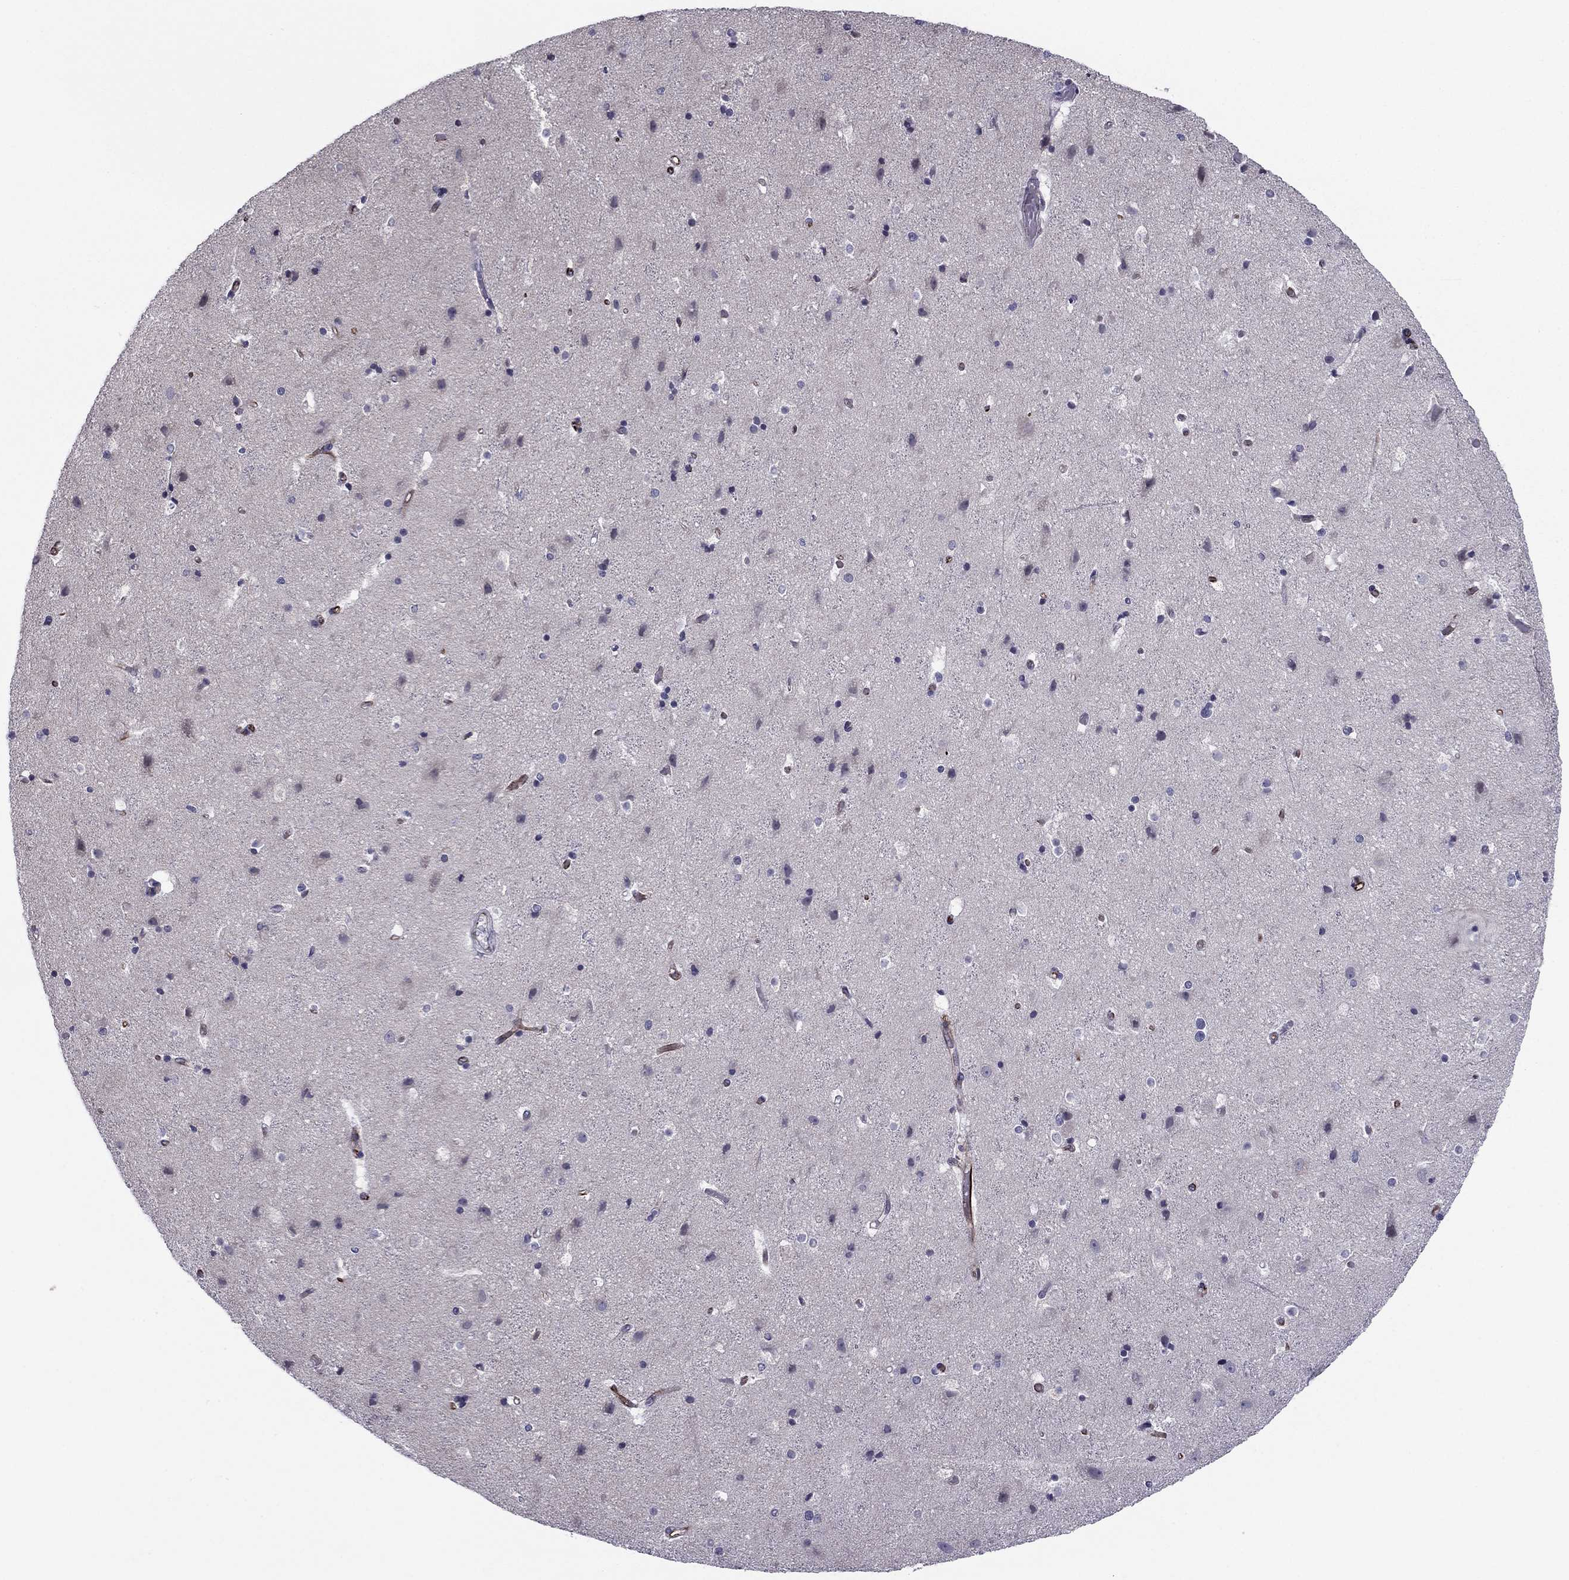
{"staining": {"intensity": "negative", "quantity": "none", "location": "none"}, "tissue": "cerebral cortex", "cell_type": "Endothelial cells", "image_type": "normal", "snomed": [{"axis": "morphology", "description": "Normal tissue, NOS"}, {"axis": "topography", "description": "Cerebral cortex"}], "caption": "This image is of benign cerebral cortex stained with IHC to label a protein in brown with the nuclei are counter-stained blue. There is no staining in endothelial cells.", "gene": "ANKS4B", "patient": {"sex": "female", "age": 52}}